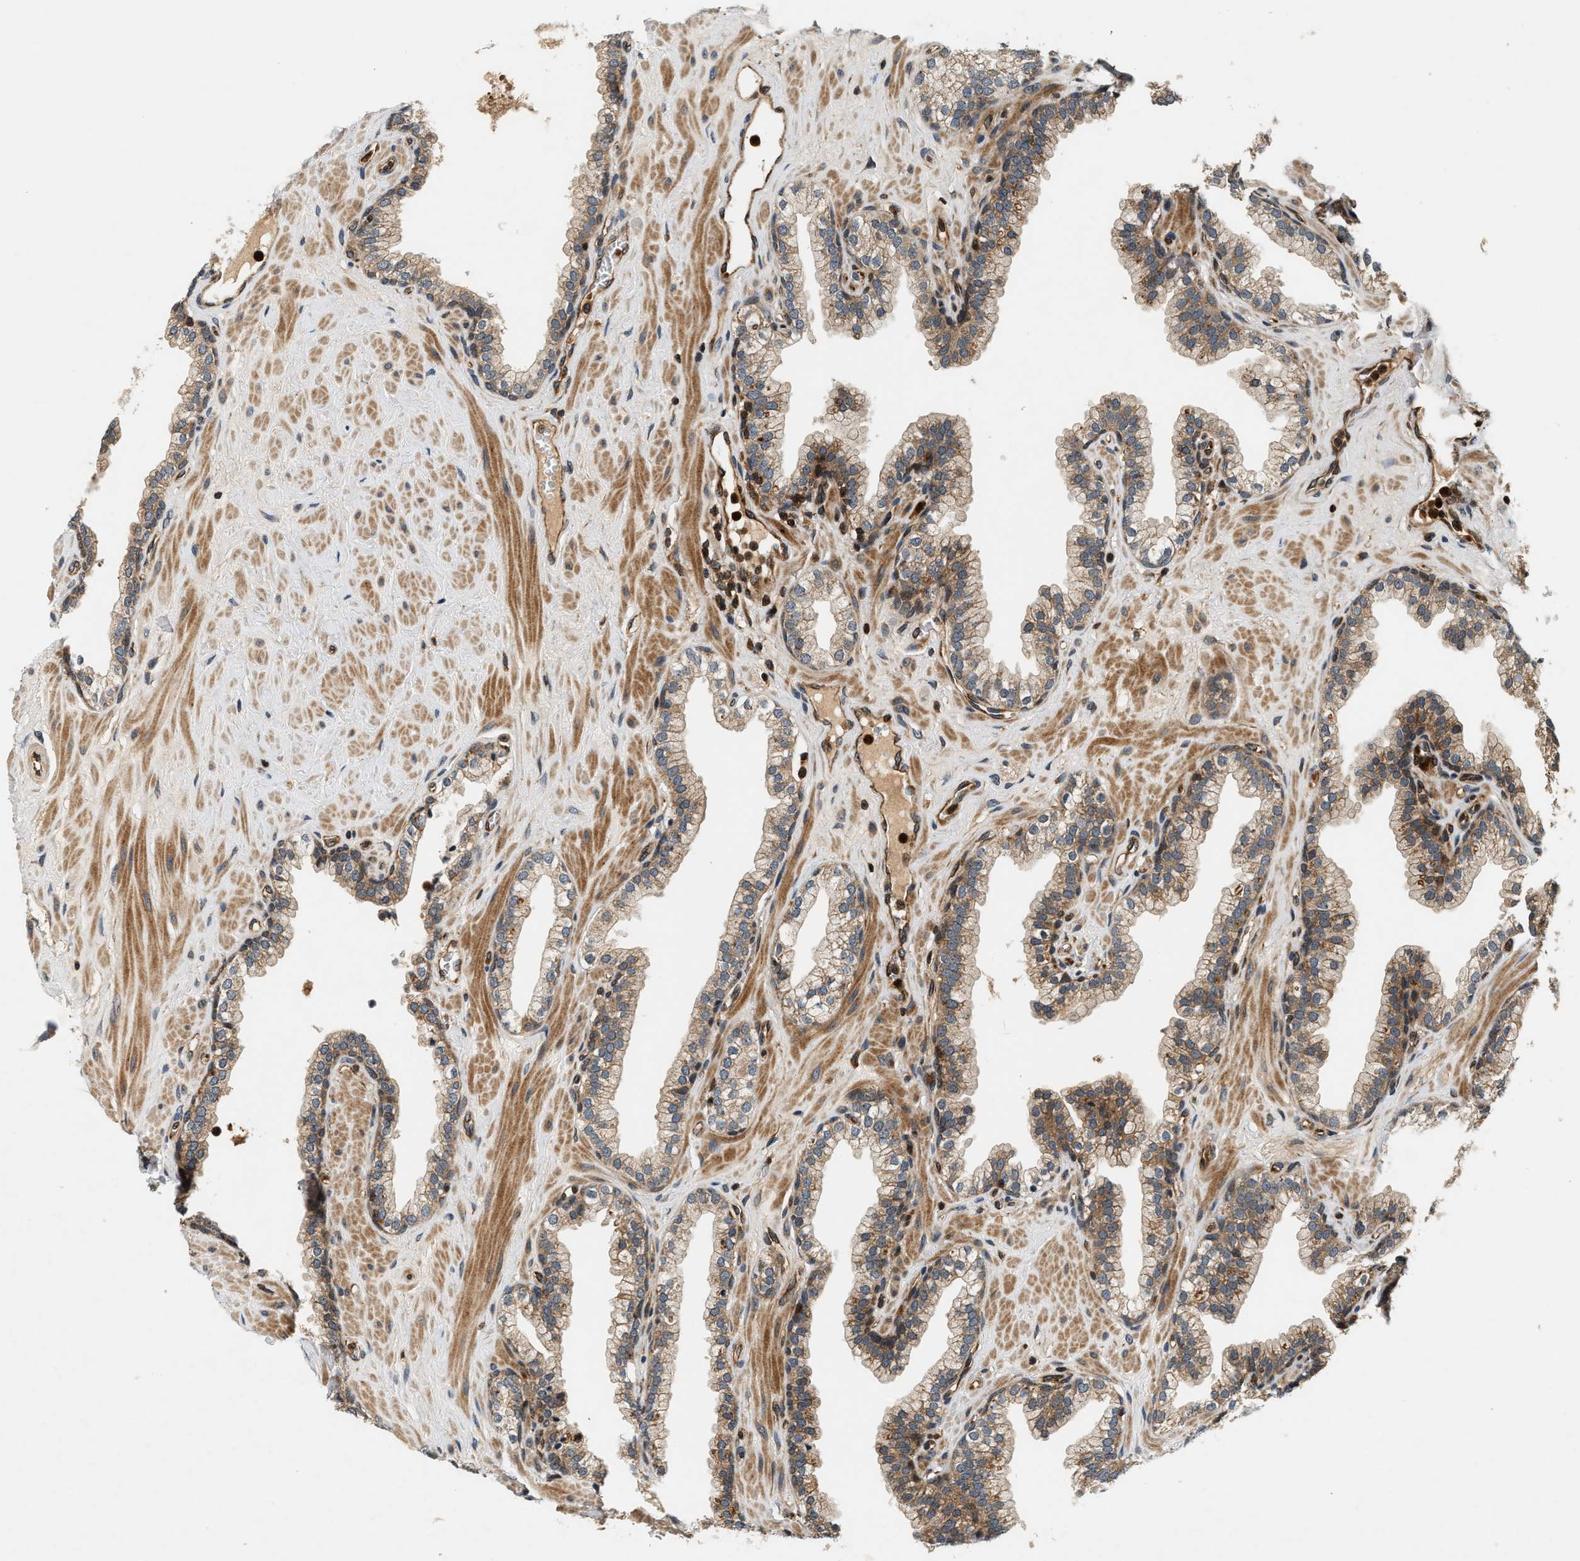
{"staining": {"intensity": "moderate", "quantity": "25%-75%", "location": "cytoplasmic/membranous"}, "tissue": "prostate", "cell_type": "Glandular cells", "image_type": "normal", "snomed": [{"axis": "morphology", "description": "Normal tissue, NOS"}, {"axis": "morphology", "description": "Urothelial carcinoma, Low grade"}, {"axis": "topography", "description": "Urinary bladder"}, {"axis": "topography", "description": "Prostate"}], "caption": "Prostate stained with DAB (3,3'-diaminobenzidine) IHC shows medium levels of moderate cytoplasmic/membranous staining in about 25%-75% of glandular cells.", "gene": "SAMD9", "patient": {"sex": "male", "age": 60}}